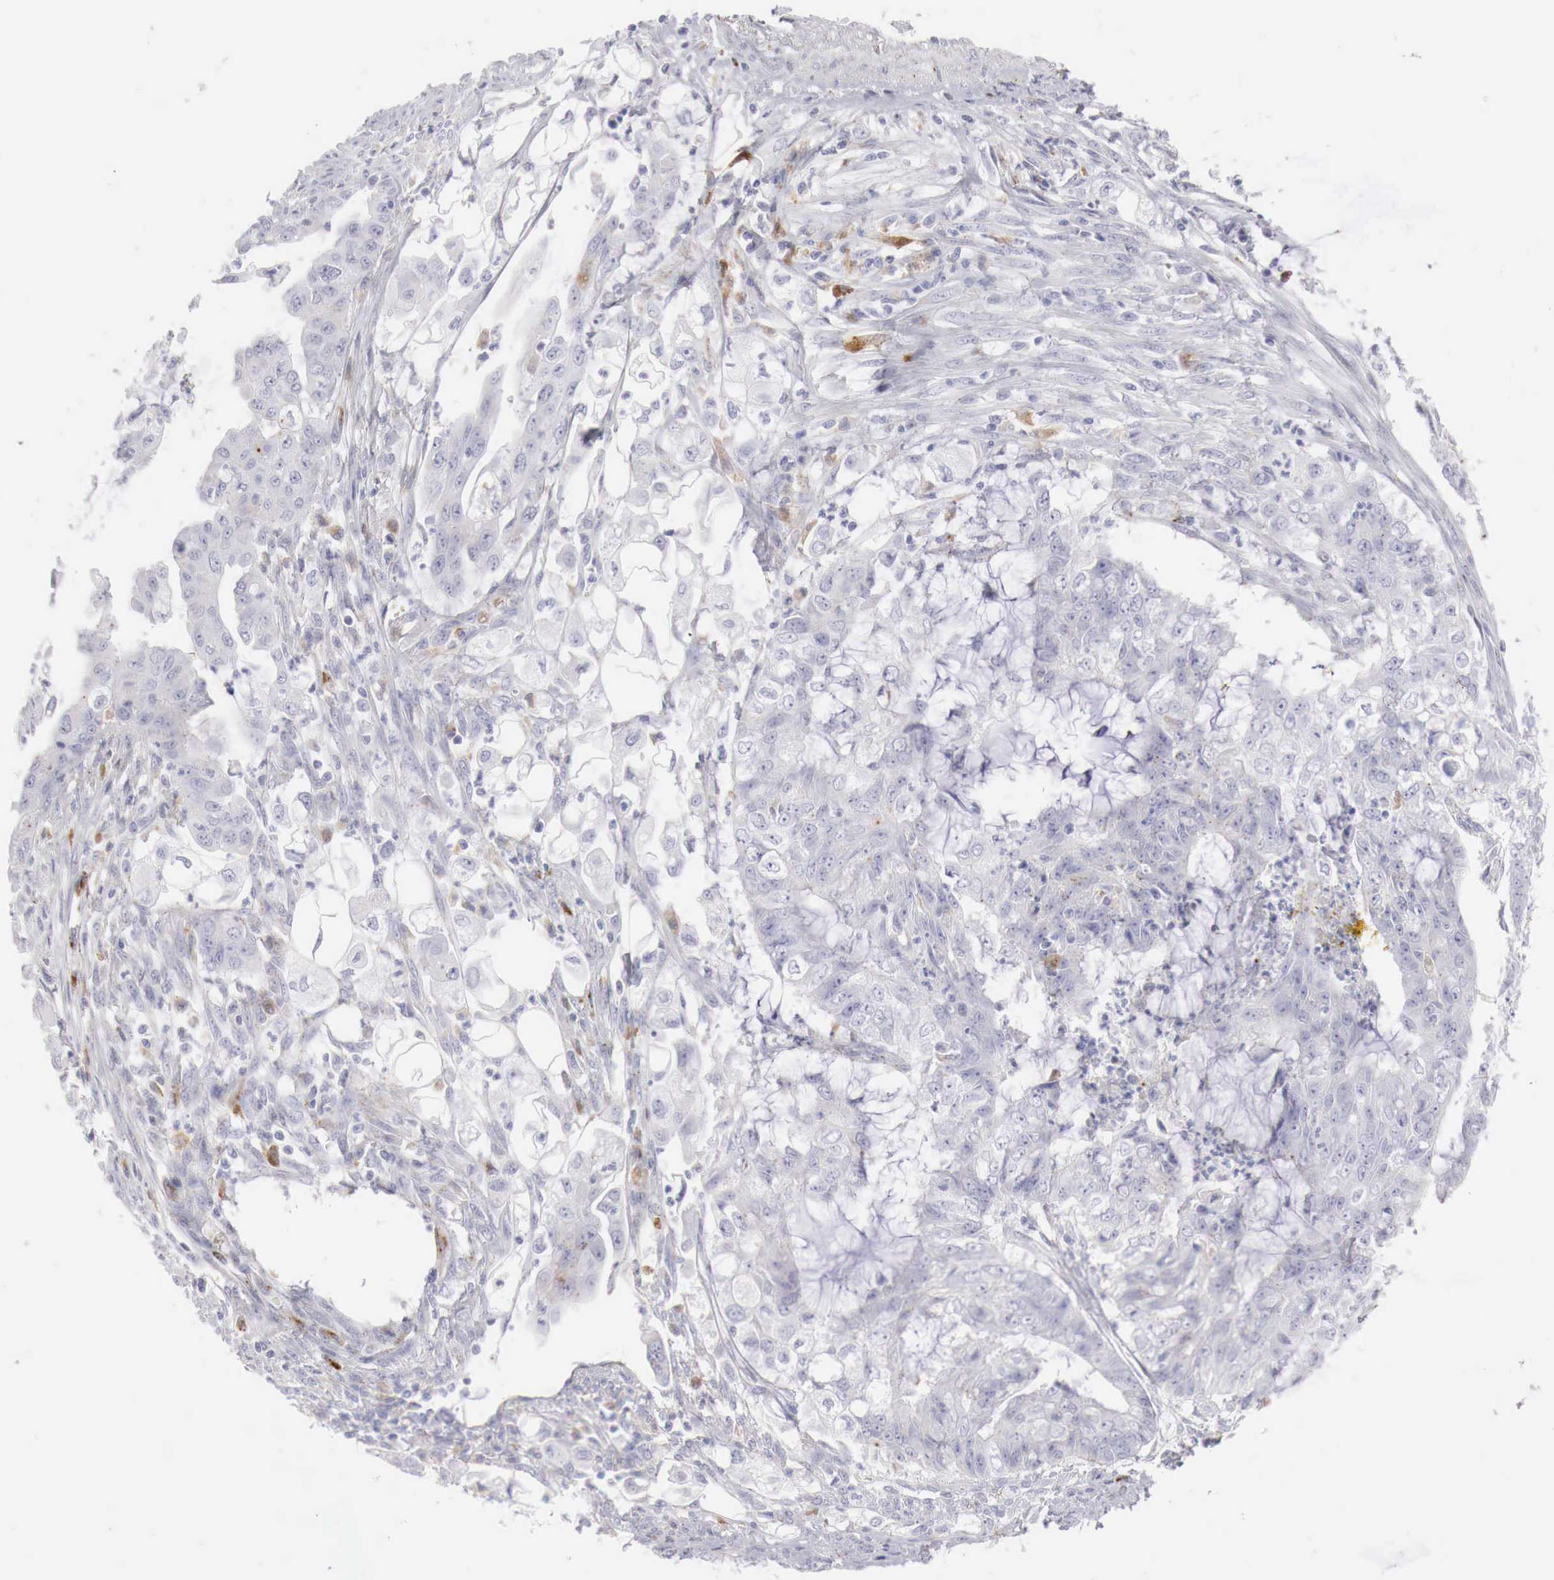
{"staining": {"intensity": "negative", "quantity": "none", "location": "none"}, "tissue": "endometrial cancer", "cell_type": "Tumor cells", "image_type": "cancer", "snomed": [{"axis": "morphology", "description": "Adenocarcinoma, NOS"}, {"axis": "topography", "description": "Endometrium"}], "caption": "DAB immunohistochemical staining of endometrial cancer (adenocarcinoma) shows no significant expression in tumor cells.", "gene": "GLA", "patient": {"sex": "female", "age": 75}}